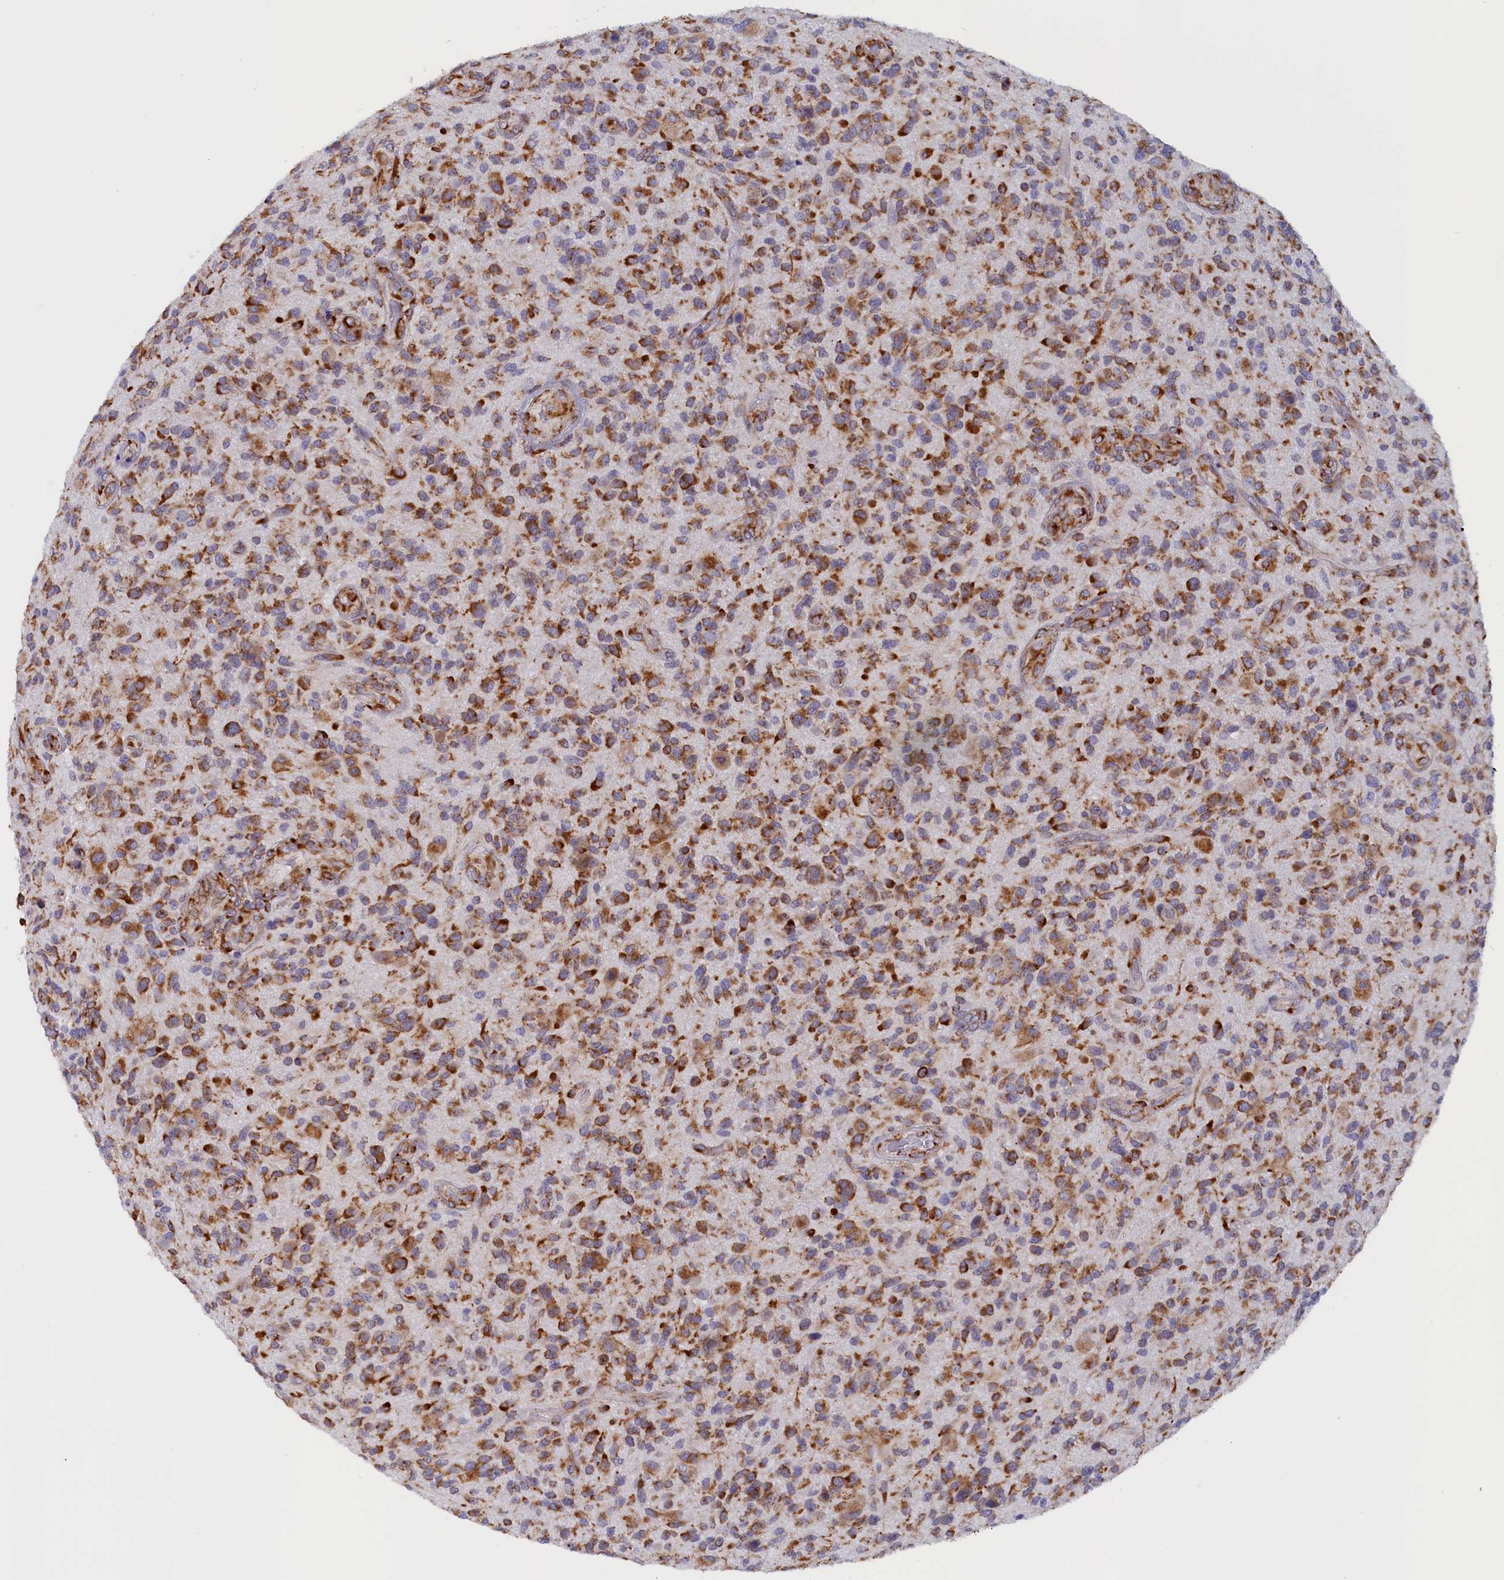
{"staining": {"intensity": "moderate", "quantity": ">75%", "location": "cytoplasmic/membranous"}, "tissue": "glioma", "cell_type": "Tumor cells", "image_type": "cancer", "snomed": [{"axis": "morphology", "description": "Glioma, malignant, High grade"}, {"axis": "topography", "description": "Brain"}], "caption": "Malignant glioma (high-grade) stained for a protein displays moderate cytoplasmic/membranous positivity in tumor cells.", "gene": "CCDC68", "patient": {"sex": "male", "age": 47}}